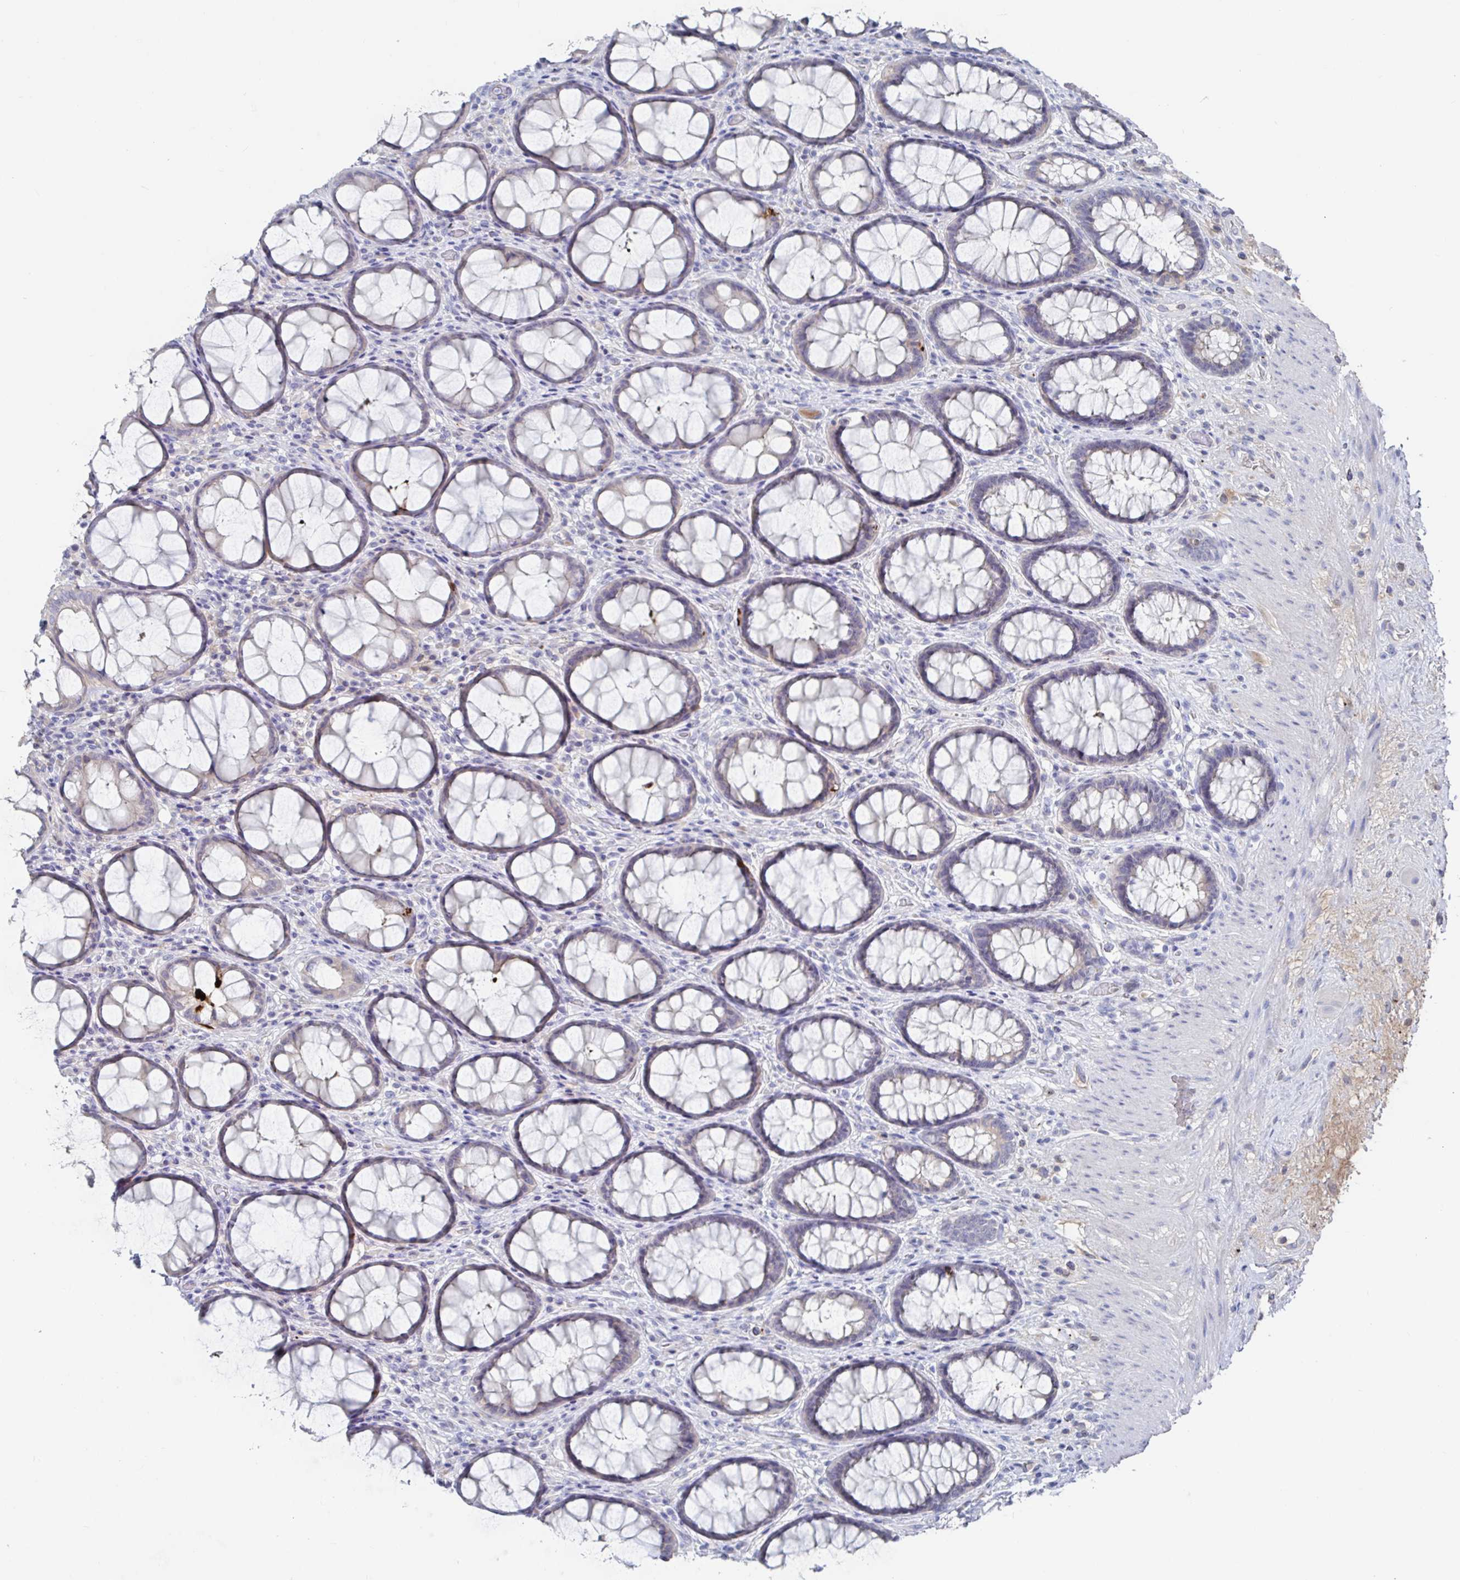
{"staining": {"intensity": "negative", "quantity": "none", "location": "none"}, "tissue": "rectum", "cell_type": "Glandular cells", "image_type": "normal", "snomed": [{"axis": "morphology", "description": "Normal tissue, NOS"}, {"axis": "topography", "description": "Rectum"}], "caption": "Immunohistochemistry (IHC) photomicrograph of unremarkable rectum: human rectum stained with DAB exhibits no significant protein staining in glandular cells. (DAB (3,3'-diaminobenzidine) immunohistochemistry (IHC) with hematoxylin counter stain).", "gene": "GPR148", "patient": {"sex": "male", "age": 72}}